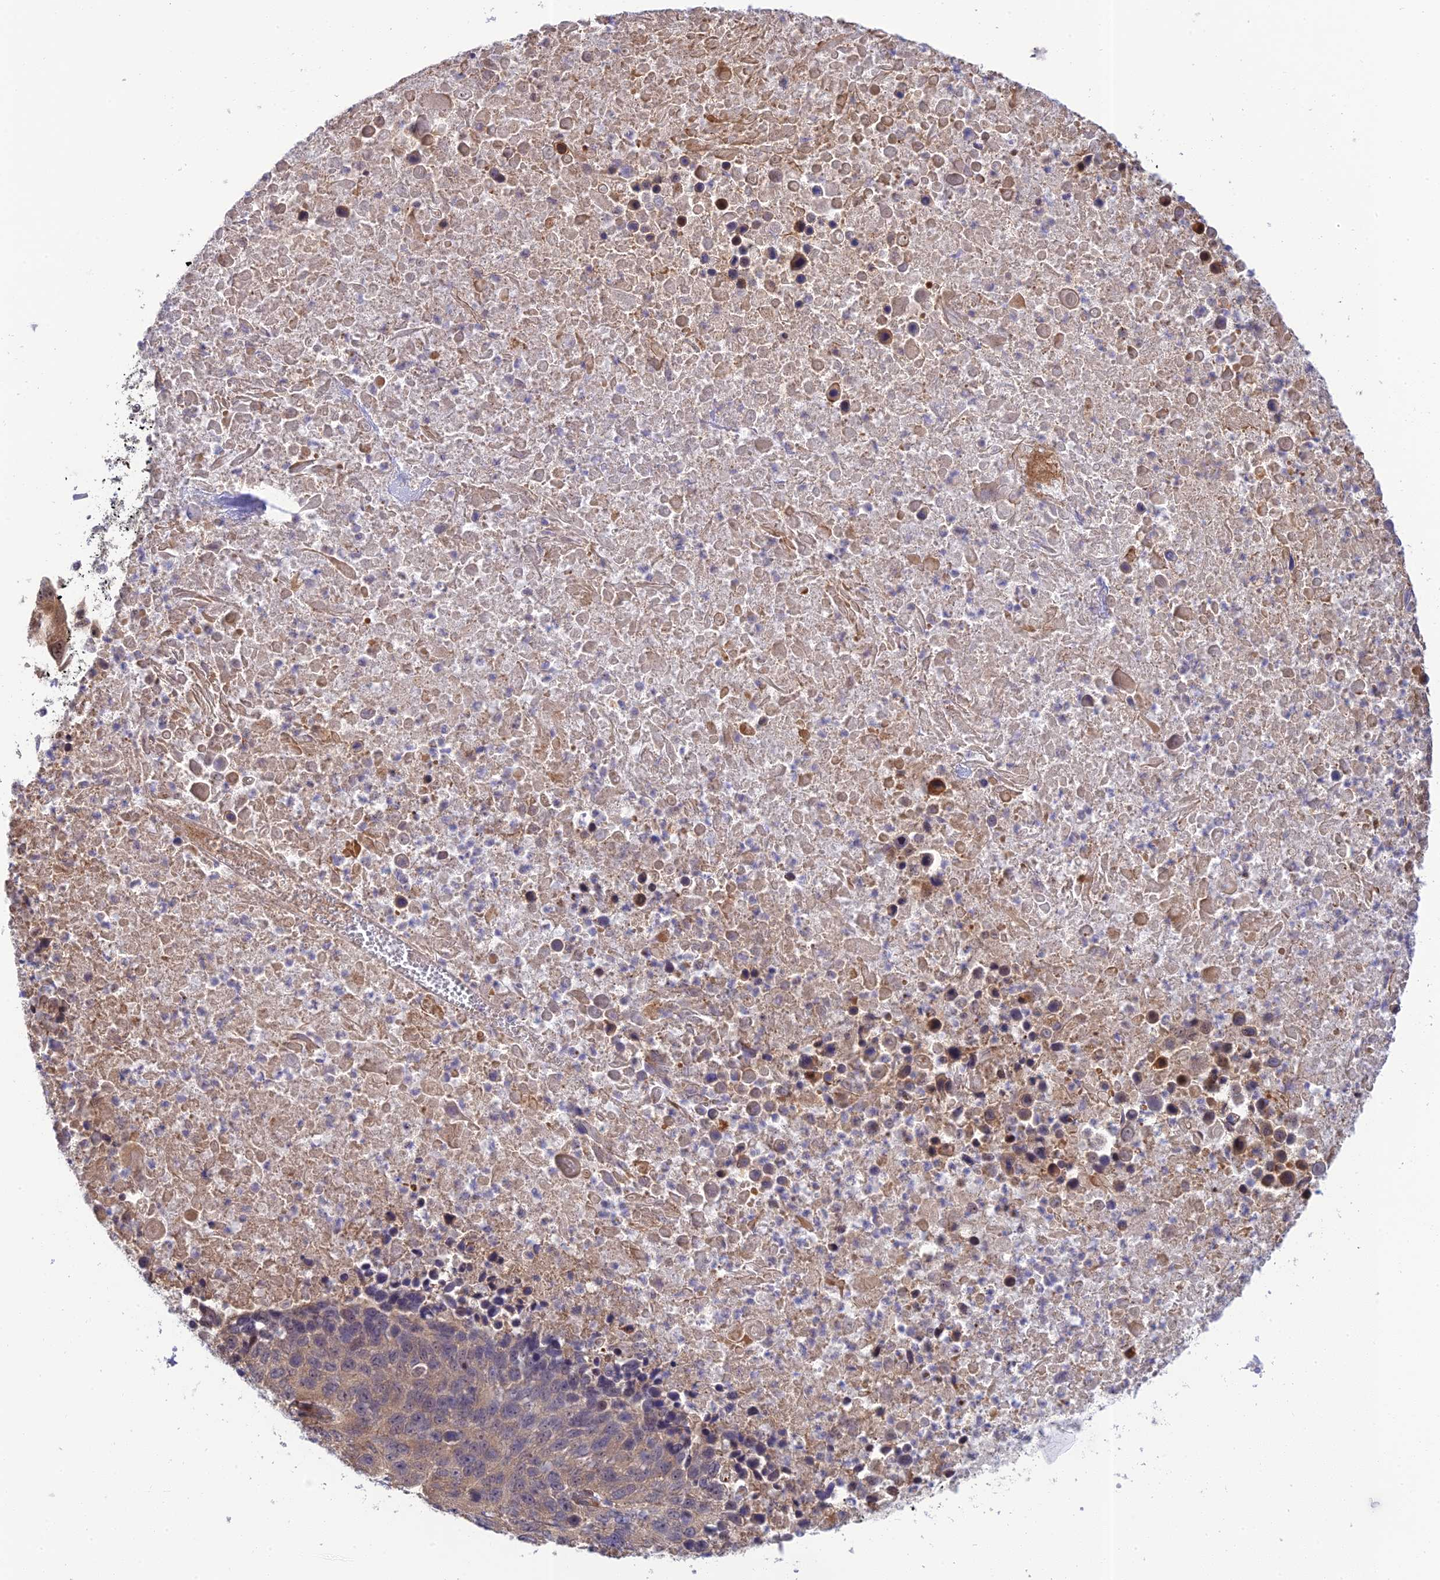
{"staining": {"intensity": "moderate", "quantity": "<25%", "location": "nuclear"}, "tissue": "lung cancer", "cell_type": "Tumor cells", "image_type": "cancer", "snomed": [{"axis": "morphology", "description": "Normal tissue, NOS"}, {"axis": "morphology", "description": "Squamous cell carcinoma, NOS"}, {"axis": "topography", "description": "Lymph node"}, {"axis": "topography", "description": "Lung"}], "caption": "IHC micrograph of lung cancer (squamous cell carcinoma) stained for a protein (brown), which exhibits low levels of moderate nuclear positivity in approximately <25% of tumor cells.", "gene": "ZNF584", "patient": {"sex": "male", "age": 66}}